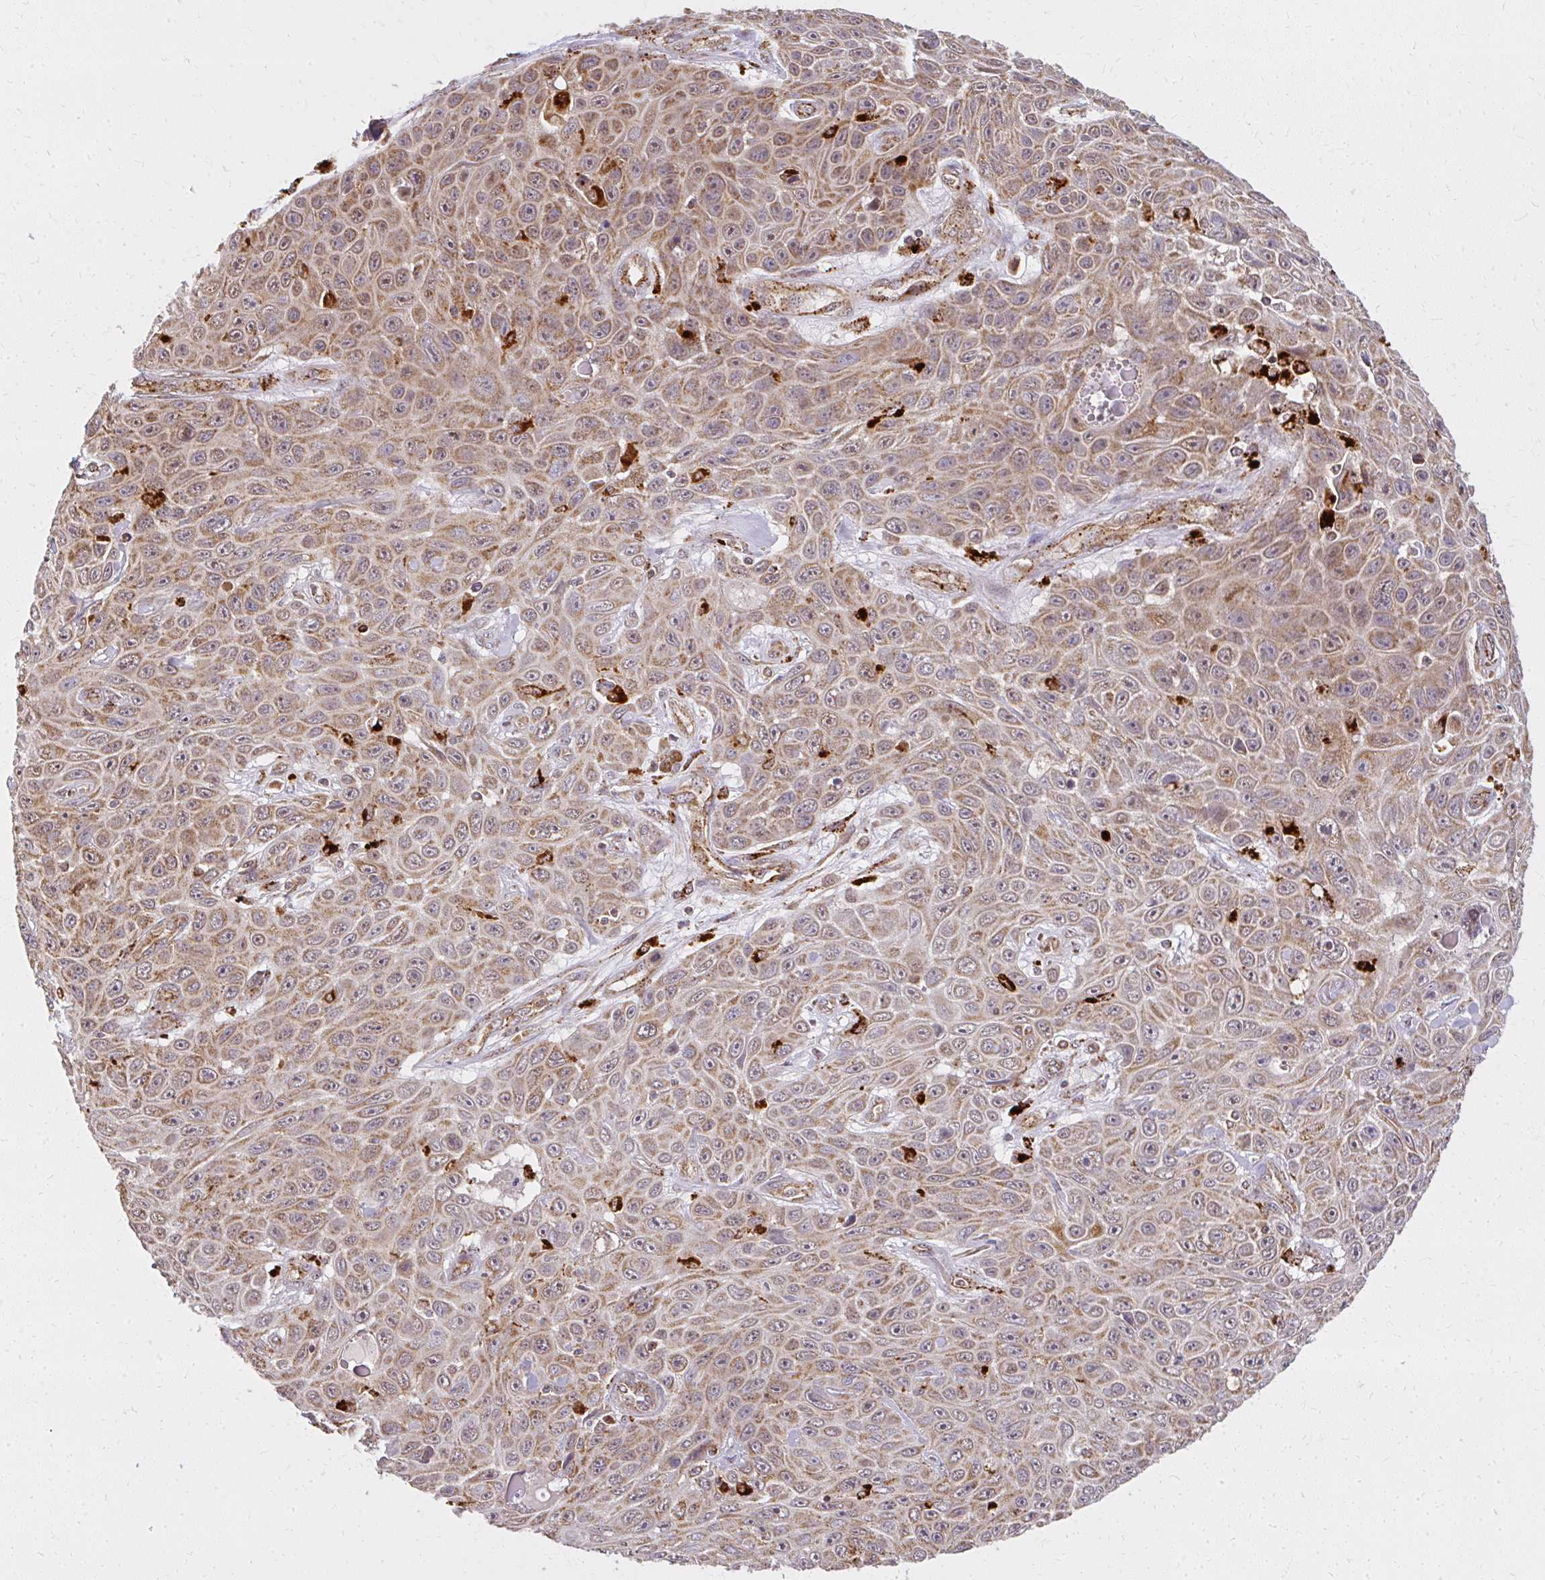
{"staining": {"intensity": "moderate", "quantity": "25%-75%", "location": "cytoplasmic/membranous,nuclear"}, "tissue": "skin cancer", "cell_type": "Tumor cells", "image_type": "cancer", "snomed": [{"axis": "morphology", "description": "Squamous cell carcinoma, NOS"}, {"axis": "topography", "description": "Skin"}], "caption": "There is medium levels of moderate cytoplasmic/membranous and nuclear staining in tumor cells of skin cancer (squamous cell carcinoma), as demonstrated by immunohistochemical staining (brown color).", "gene": "GNS", "patient": {"sex": "male", "age": 82}}